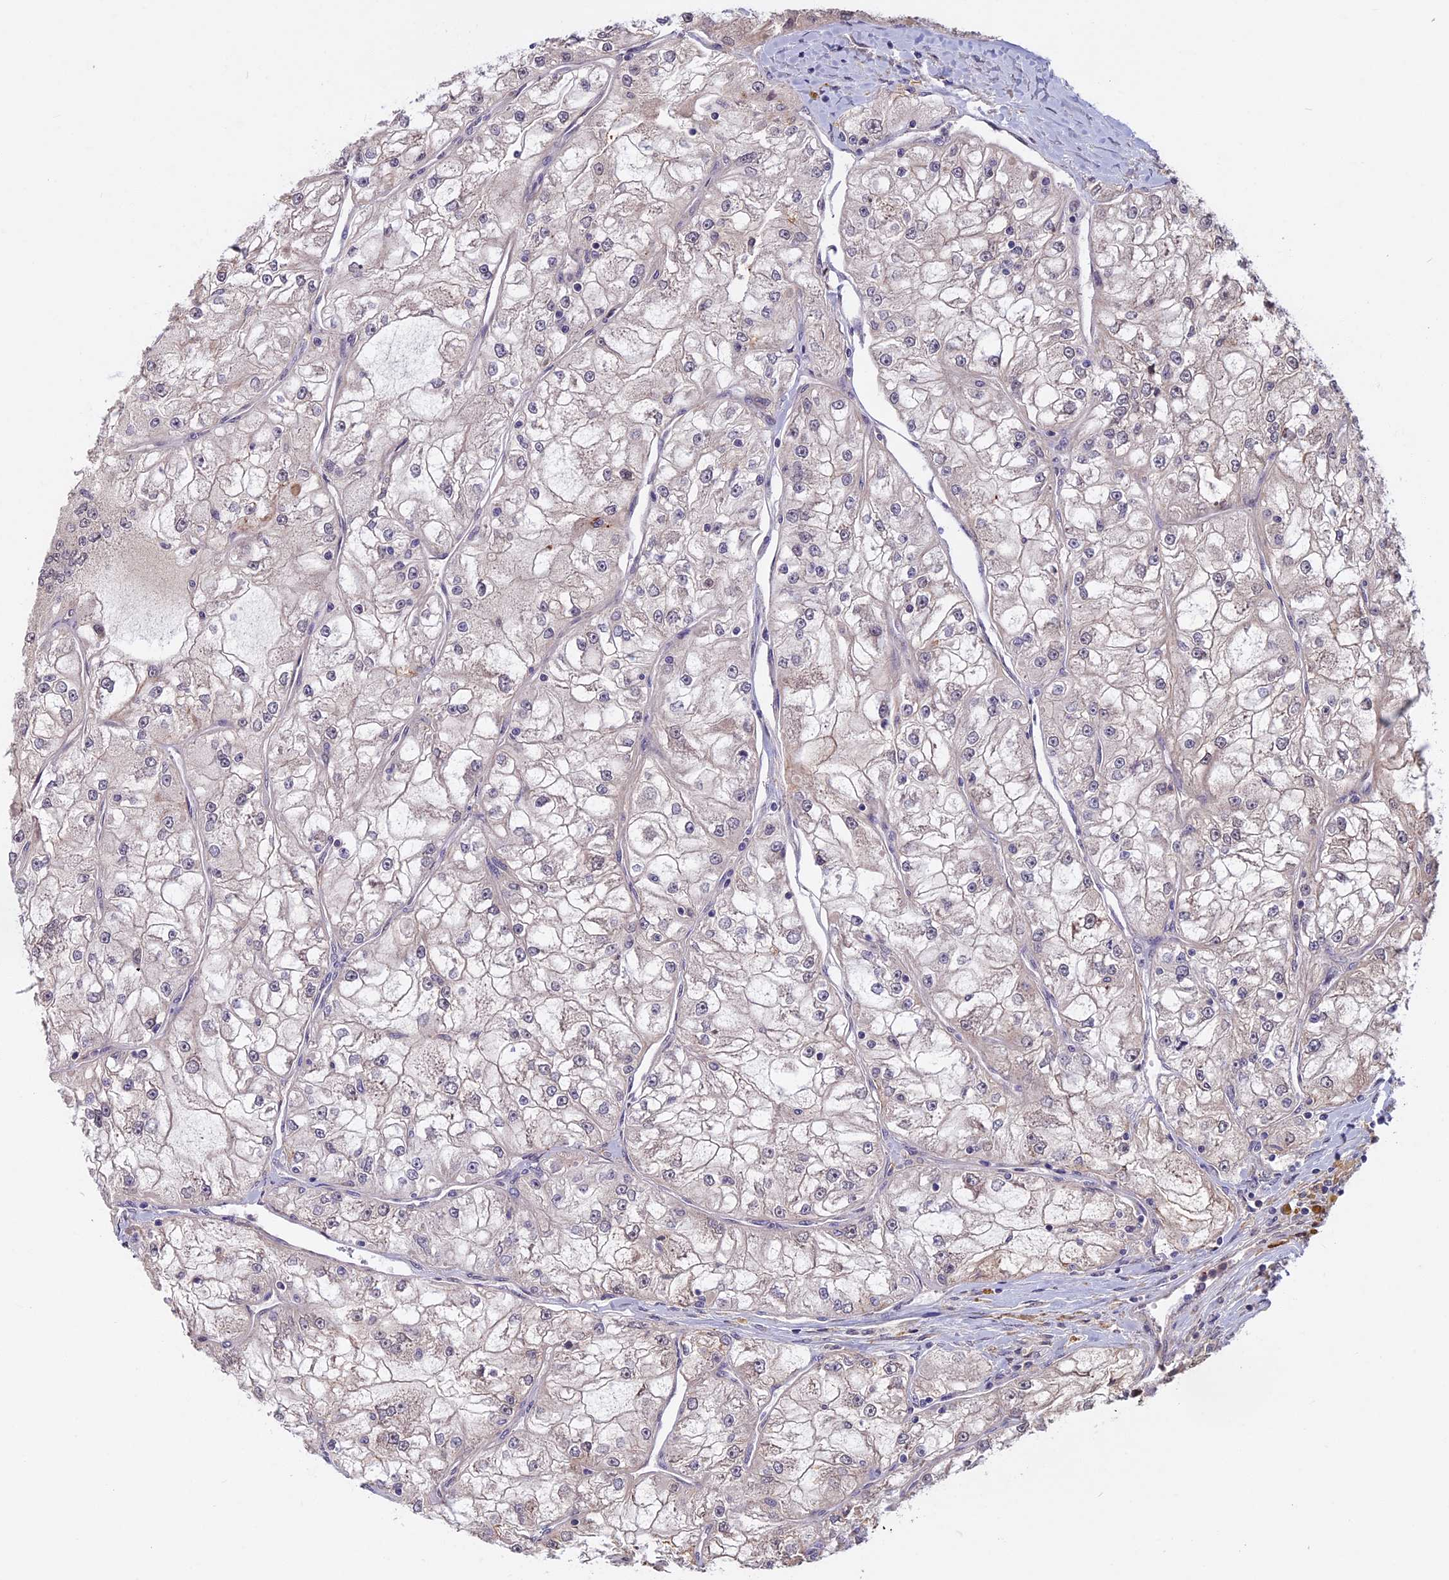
{"staining": {"intensity": "weak", "quantity": "<25%", "location": "cytoplasmic/membranous"}, "tissue": "renal cancer", "cell_type": "Tumor cells", "image_type": "cancer", "snomed": [{"axis": "morphology", "description": "Adenocarcinoma, NOS"}, {"axis": "topography", "description": "Kidney"}], "caption": "Photomicrograph shows no significant protein positivity in tumor cells of adenocarcinoma (renal).", "gene": "SPG11", "patient": {"sex": "female", "age": 72}}